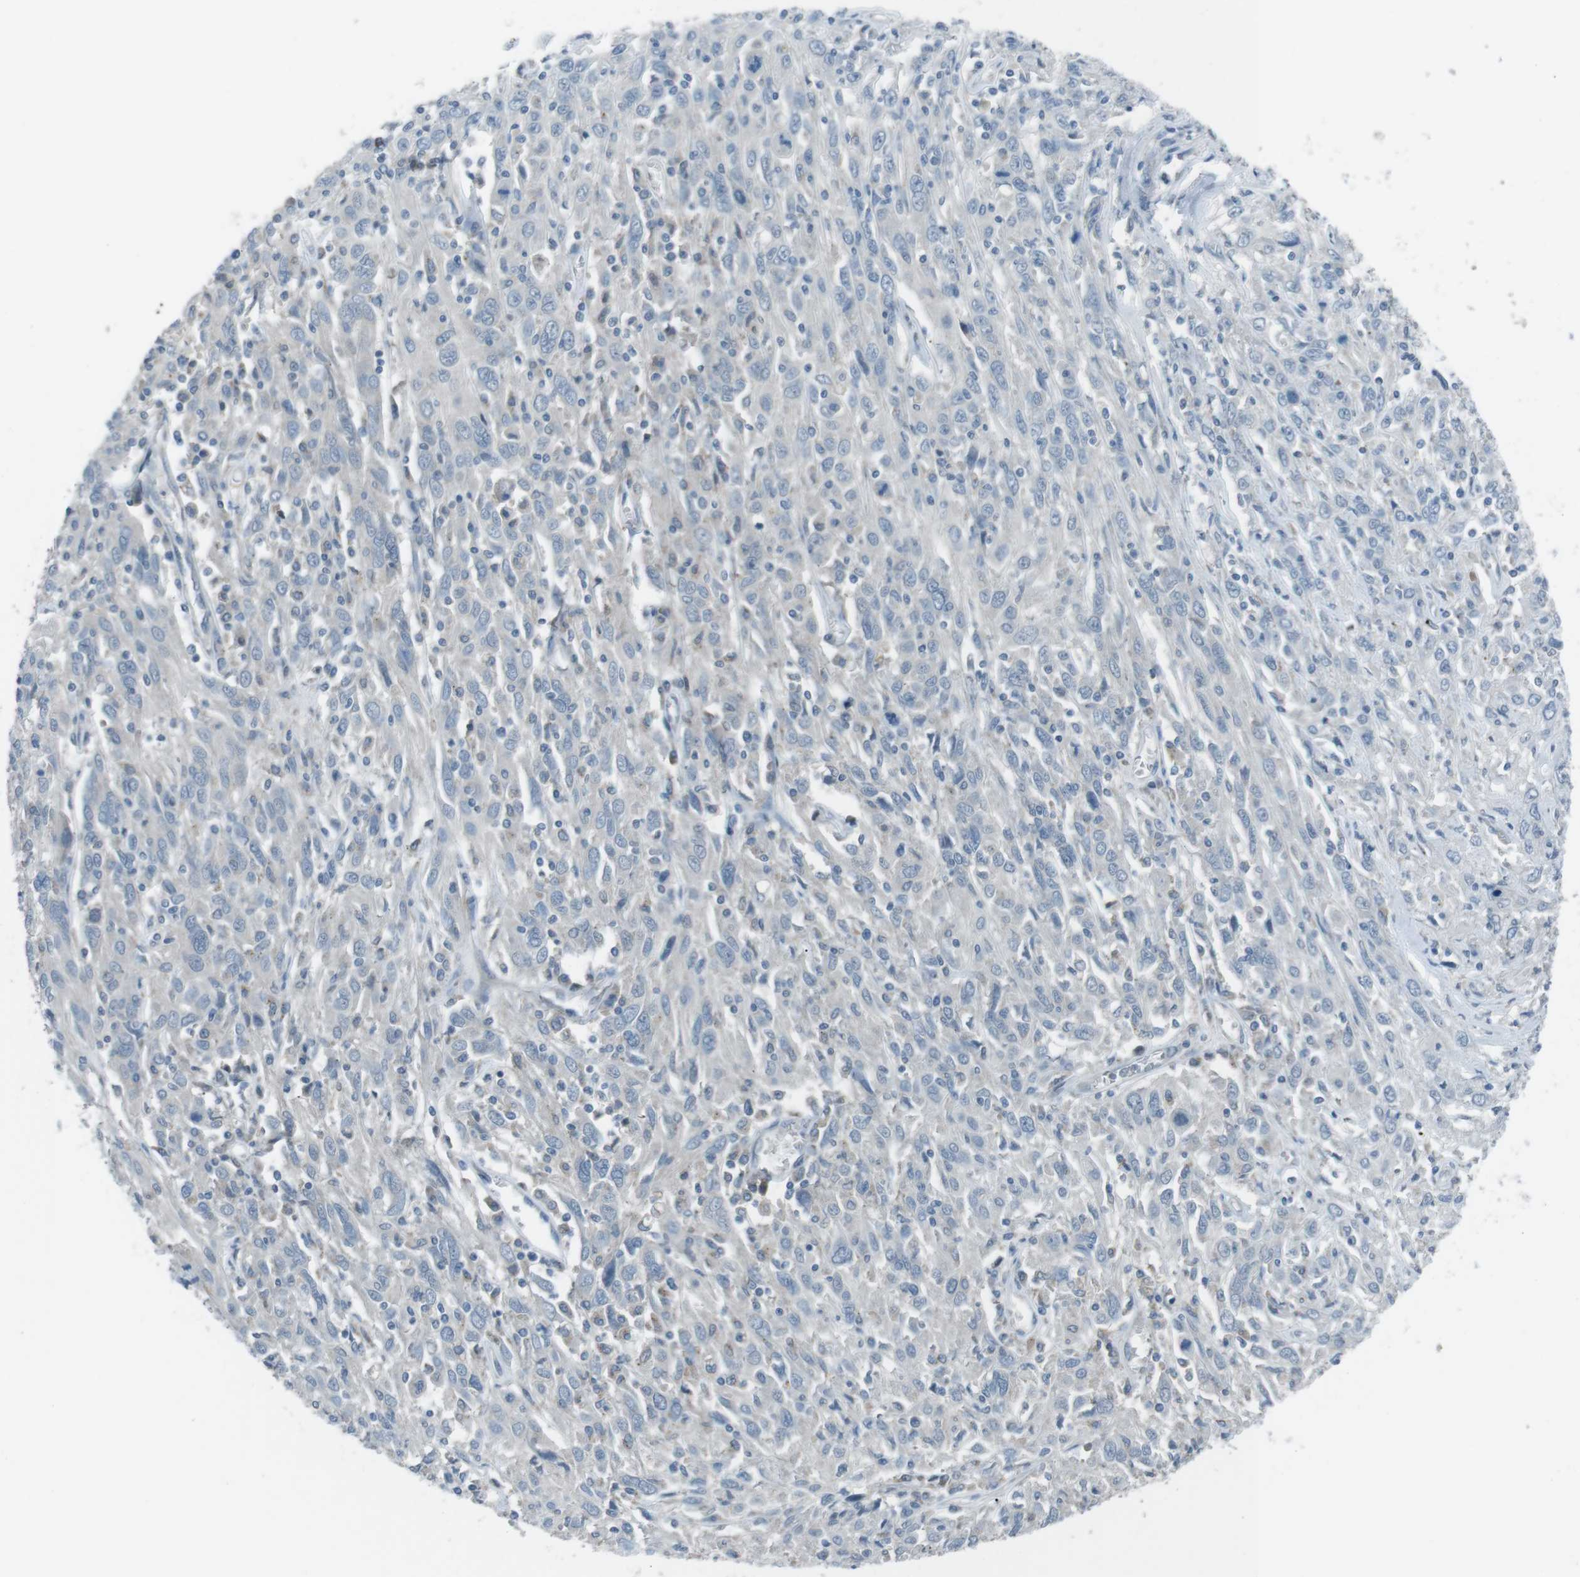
{"staining": {"intensity": "negative", "quantity": "none", "location": "none"}, "tissue": "cervical cancer", "cell_type": "Tumor cells", "image_type": "cancer", "snomed": [{"axis": "morphology", "description": "Squamous cell carcinoma, NOS"}, {"axis": "topography", "description": "Cervix"}], "caption": "High power microscopy histopathology image of an immunohistochemistry (IHC) histopathology image of cervical cancer, revealing no significant positivity in tumor cells.", "gene": "FCRLA", "patient": {"sex": "female", "age": 46}}